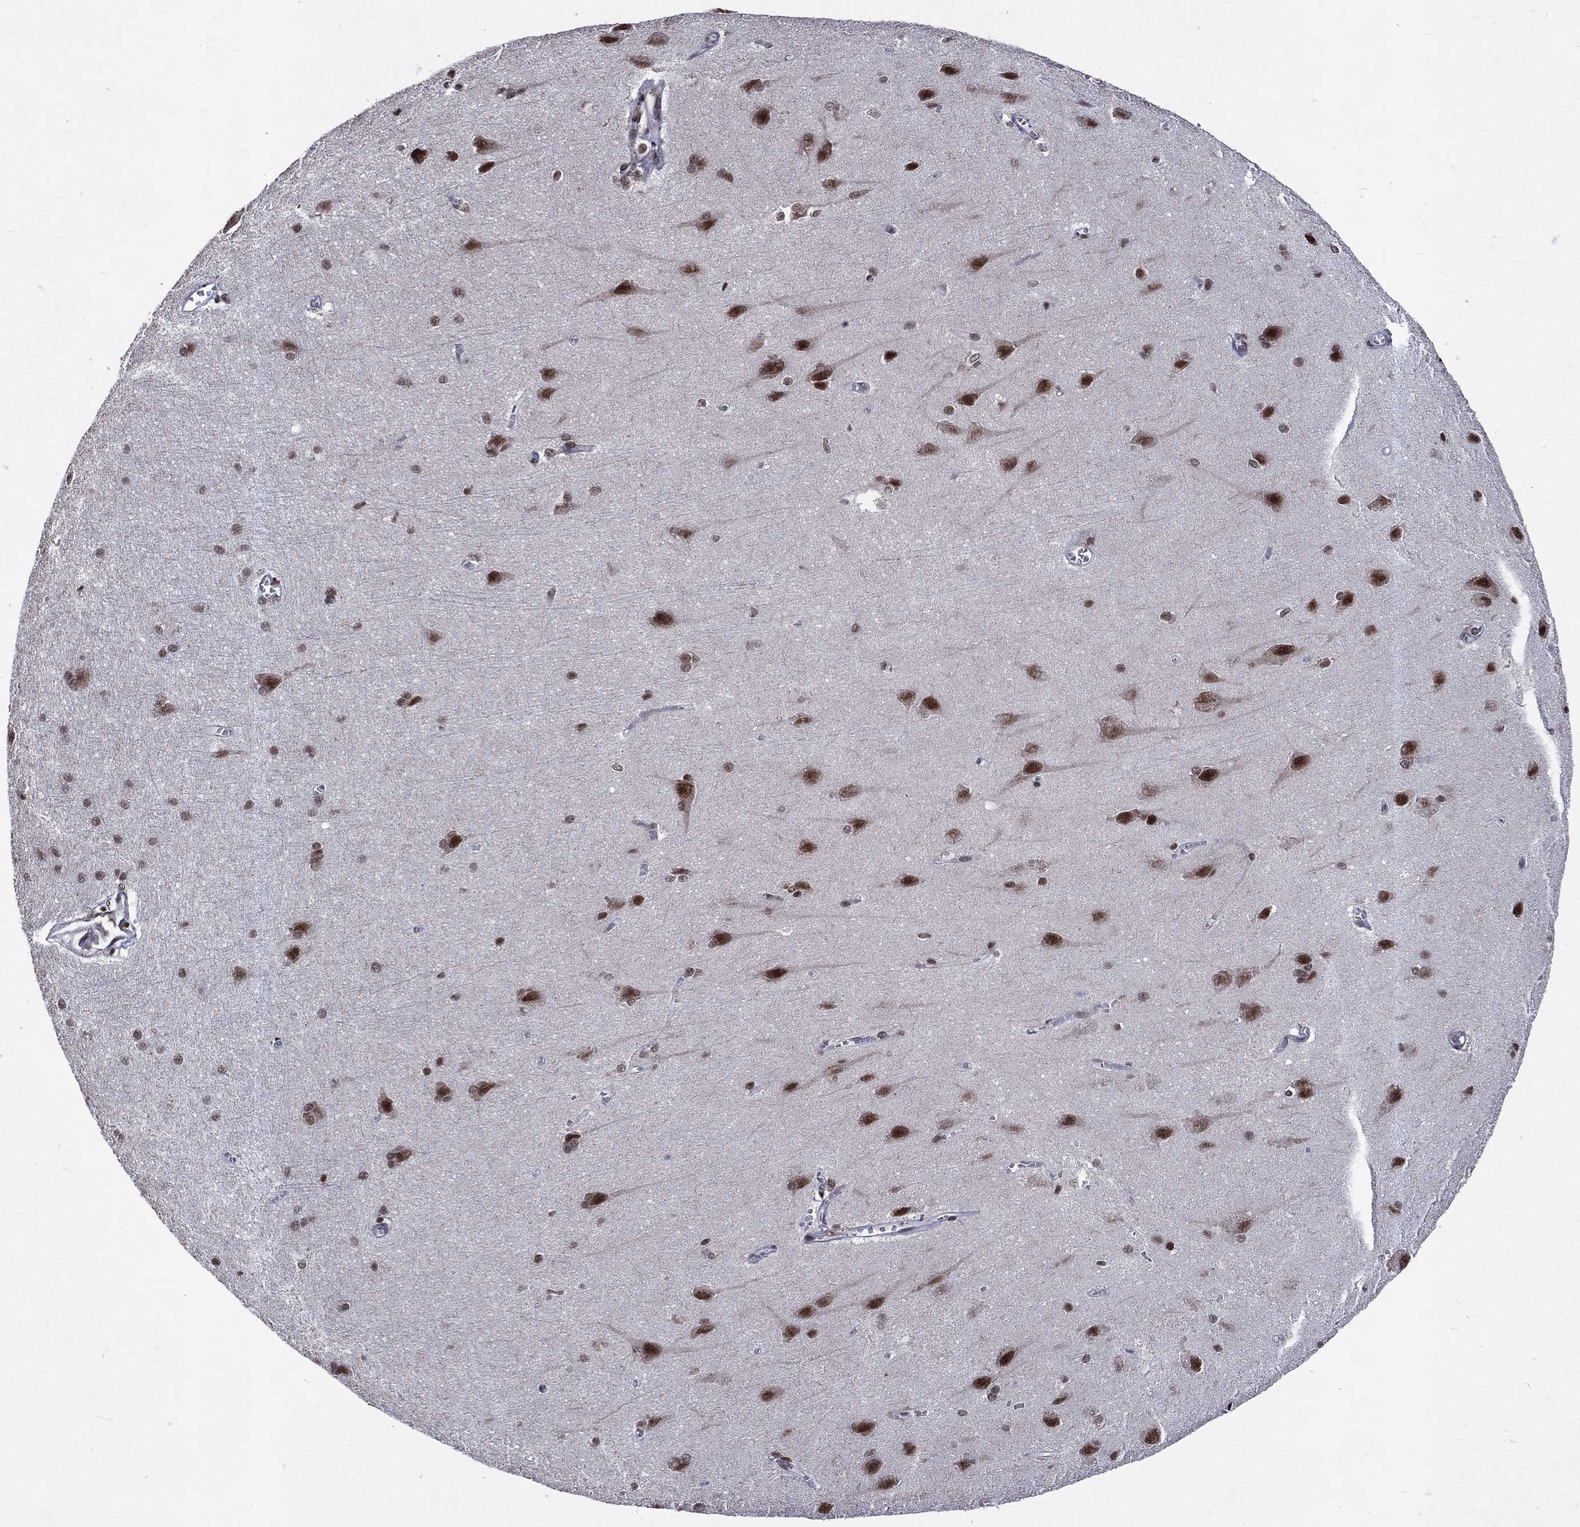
{"staining": {"intensity": "negative", "quantity": "none", "location": "none"}, "tissue": "cerebral cortex", "cell_type": "Endothelial cells", "image_type": "normal", "snomed": [{"axis": "morphology", "description": "Normal tissue, NOS"}, {"axis": "topography", "description": "Cerebral cortex"}], "caption": "Cerebral cortex was stained to show a protein in brown. There is no significant staining in endothelial cells. The staining was performed using DAB (3,3'-diaminobenzidine) to visualize the protein expression in brown, while the nuclei were stained in blue with hematoxylin (Magnification: 20x).", "gene": "DMAP1", "patient": {"sex": "male", "age": 37}}